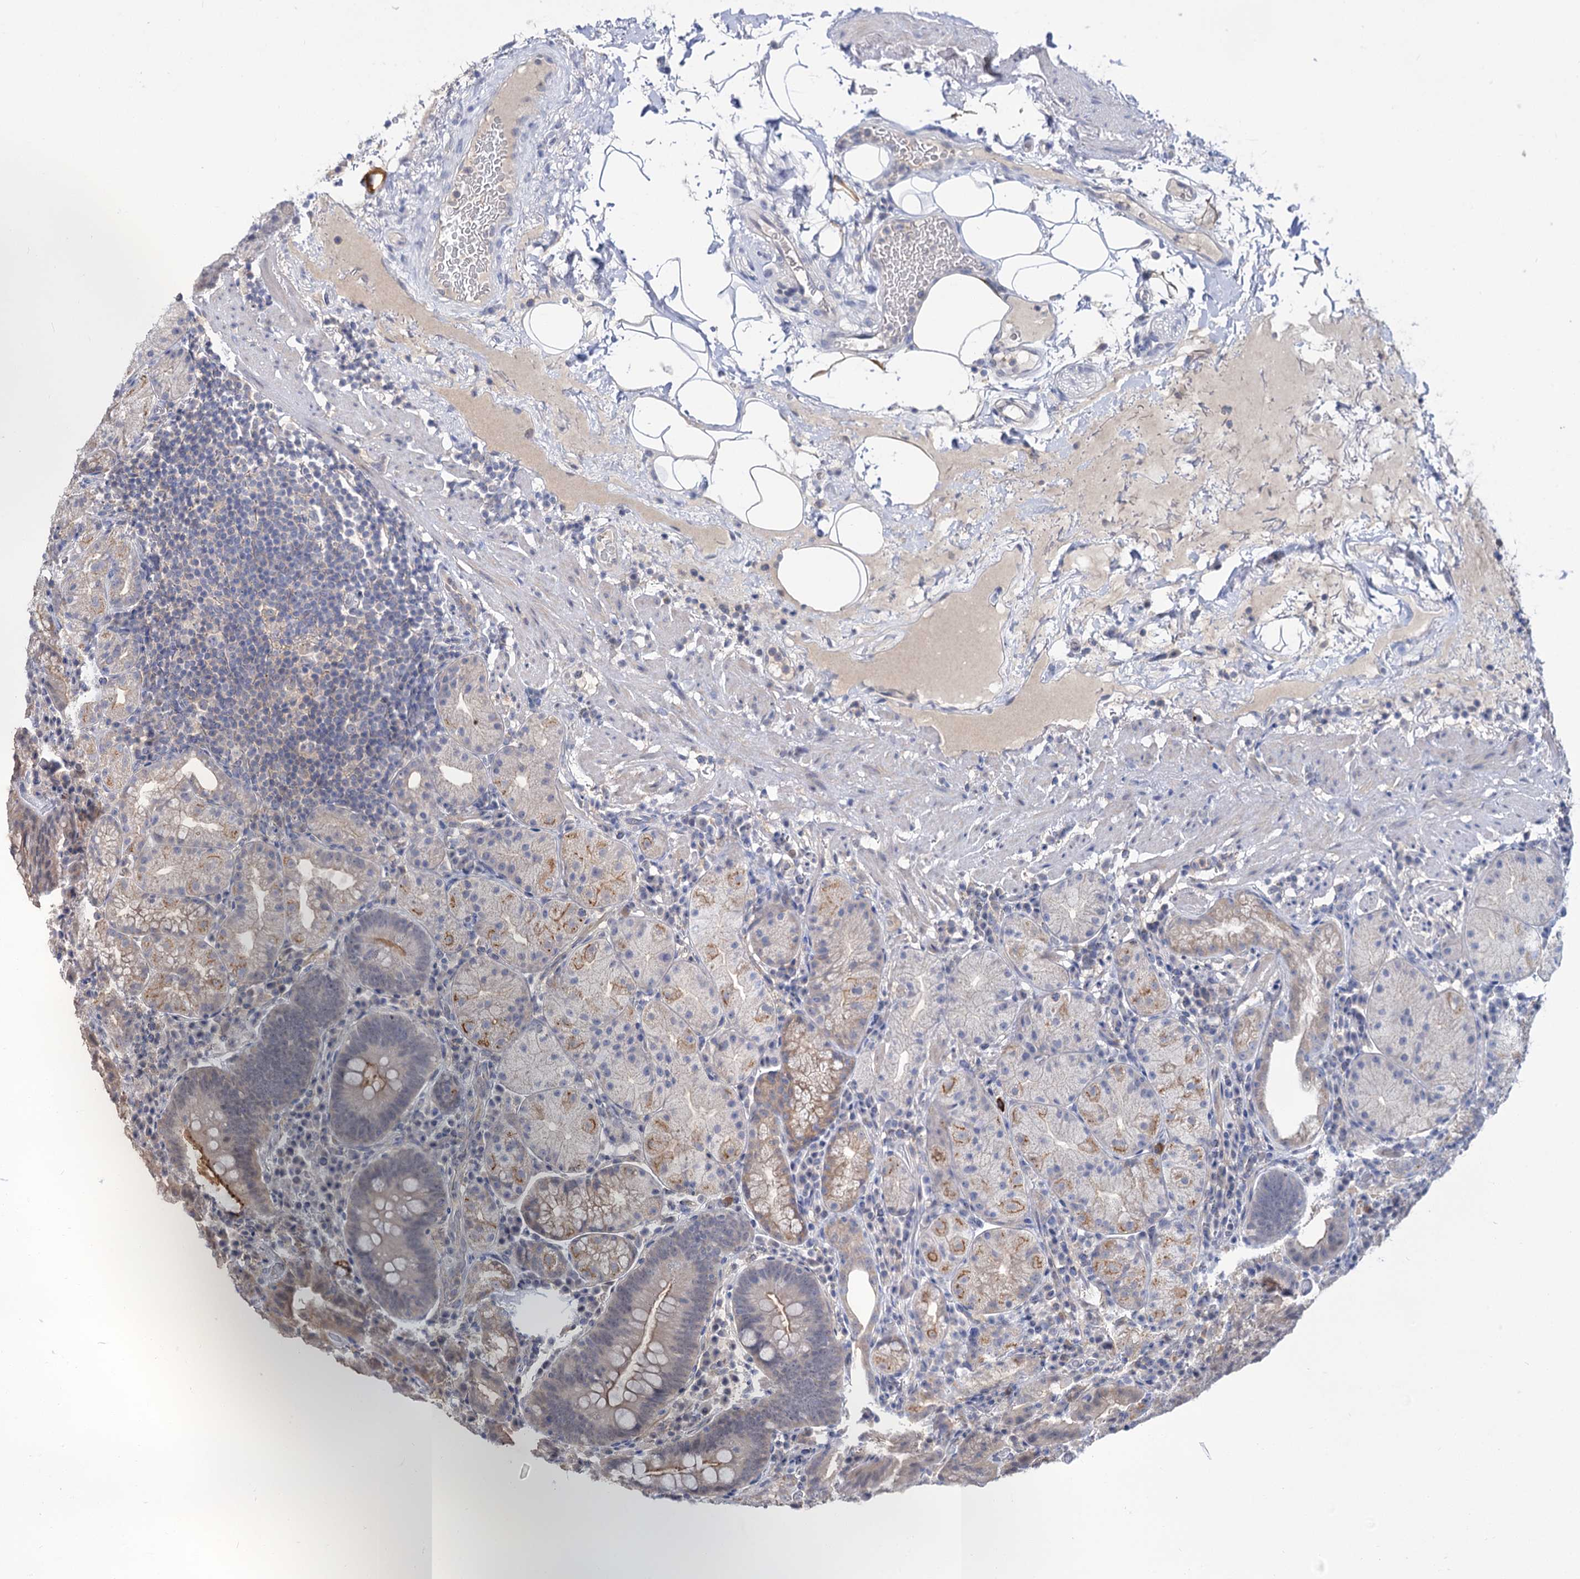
{"staining": {"intensity": "moderate", "quantity": "<25%", "location": "cytoplasmic/membranous"}, "tissue": "stomach", "cell_type": "Glandular cells", "image_type": "normal", "snomed": [{"axis": "morphology", "description": "Normal tissue, NOS"}, {"axis": "morphology", "description": "Inflammation, NOS"}, {"axis": "topography", "description": "Stomach"}], "caption": "IHC staining of benign stomach, which reveals low levels of moderate cytoplasmic/membranous staining in about <25% of glandular cells indicating moderate cytoplasmic/membranous protein staining. The staining was performed using DAB (brown) for protein detection and nuclei were counterstained in hematoxylin (blue).", "gene": "NEK10", "patient": {"sex": "male", "age": 79}}